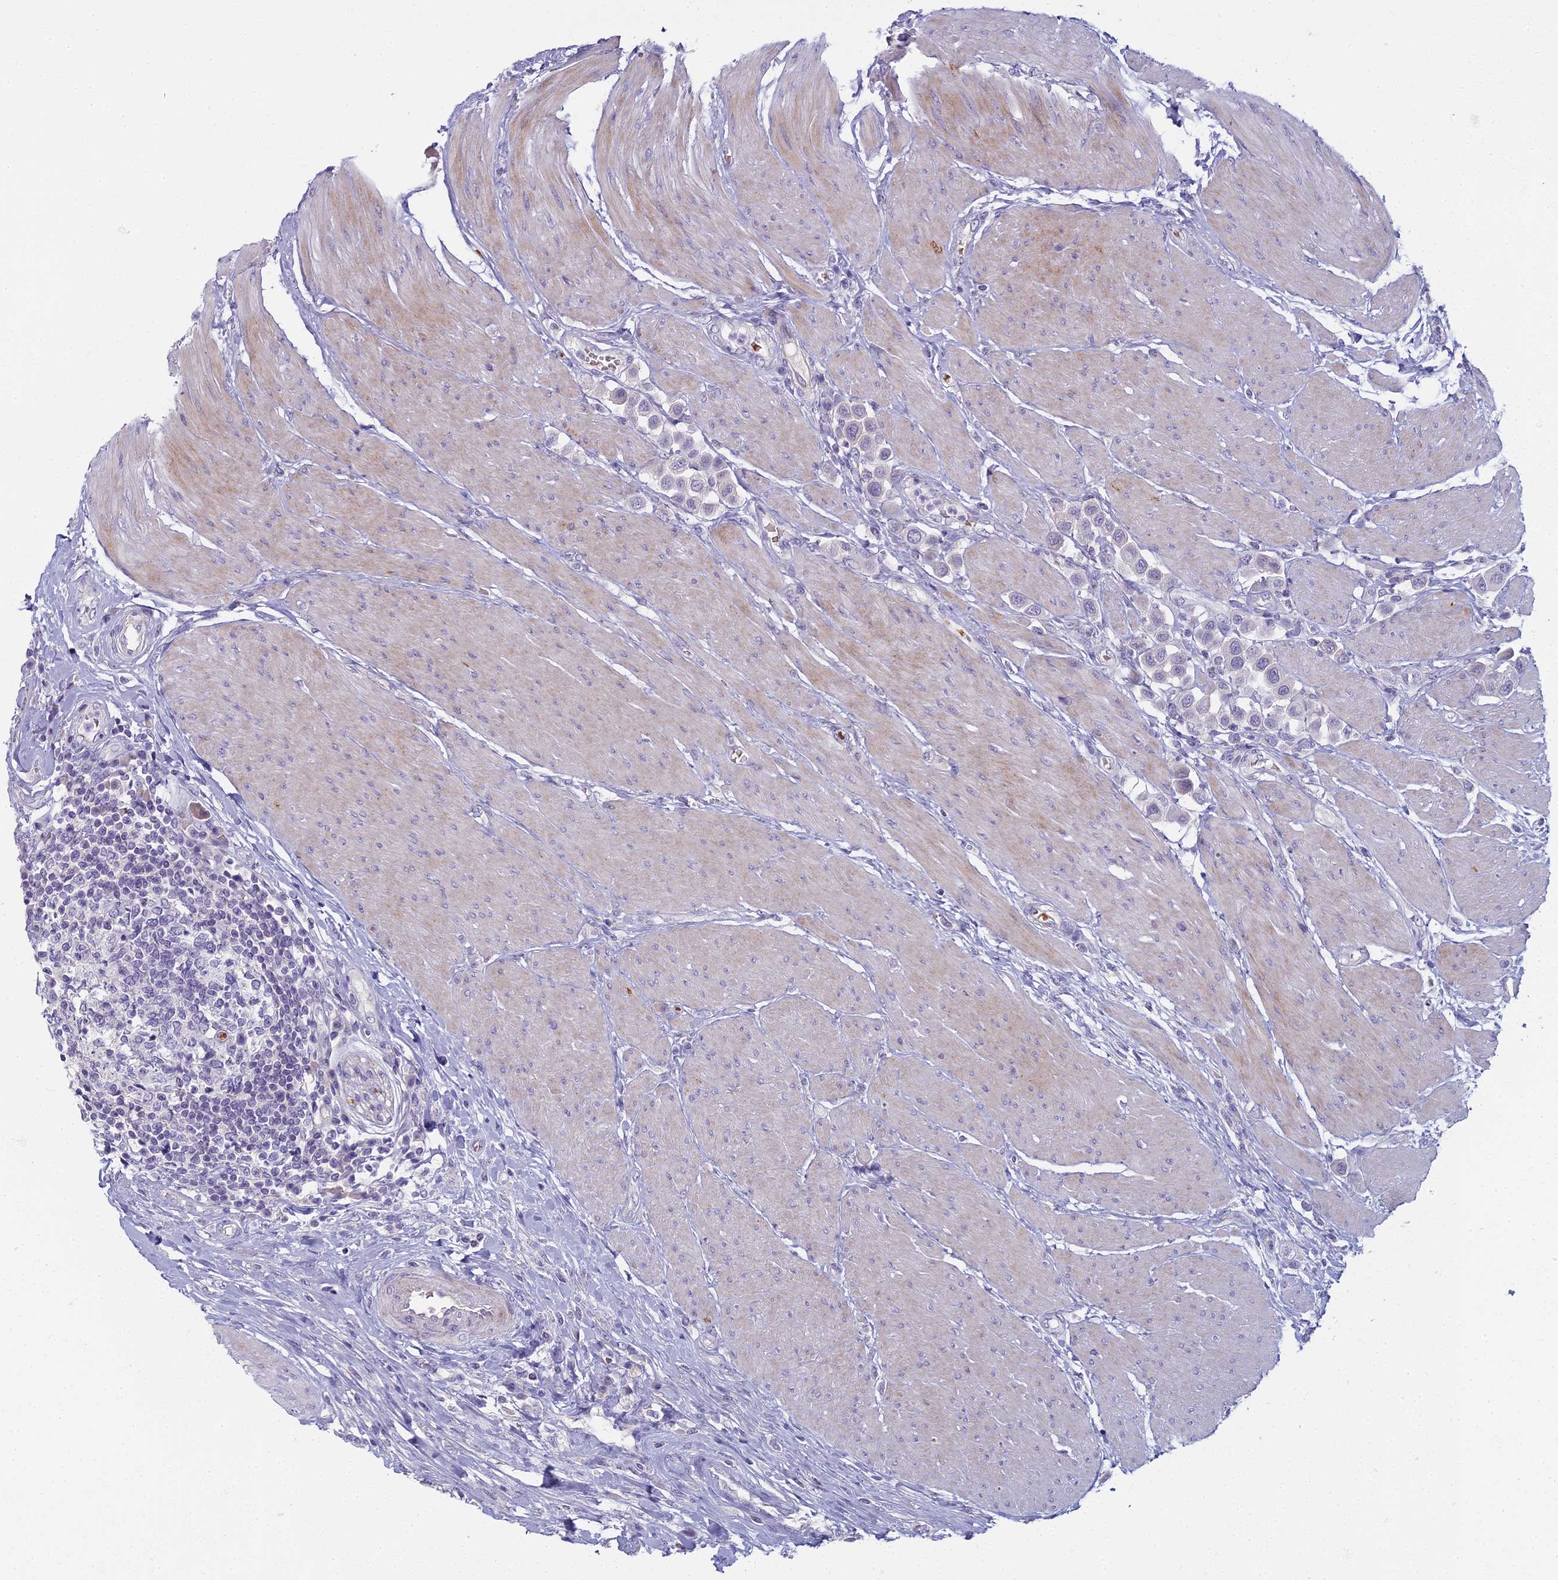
{"staining": {"intensity": "negative", "quantity": "none", "location": "none"}, "tissue": "urothelial cancer", "cell_type": "Tumor cells", "image_type": "cancer", "snomed": [{"axis": "morphology", "description": "Urothelial carcinoma, High grade"}, {"axis": "topography", "description": "Urinary bladder"}], "caption": "Urothelial cancer was stained to show a protein in brown. There is no significant staining in tumor cells.", "gene": "ARL15", "patient": {"sex": "male", "age": 50}}